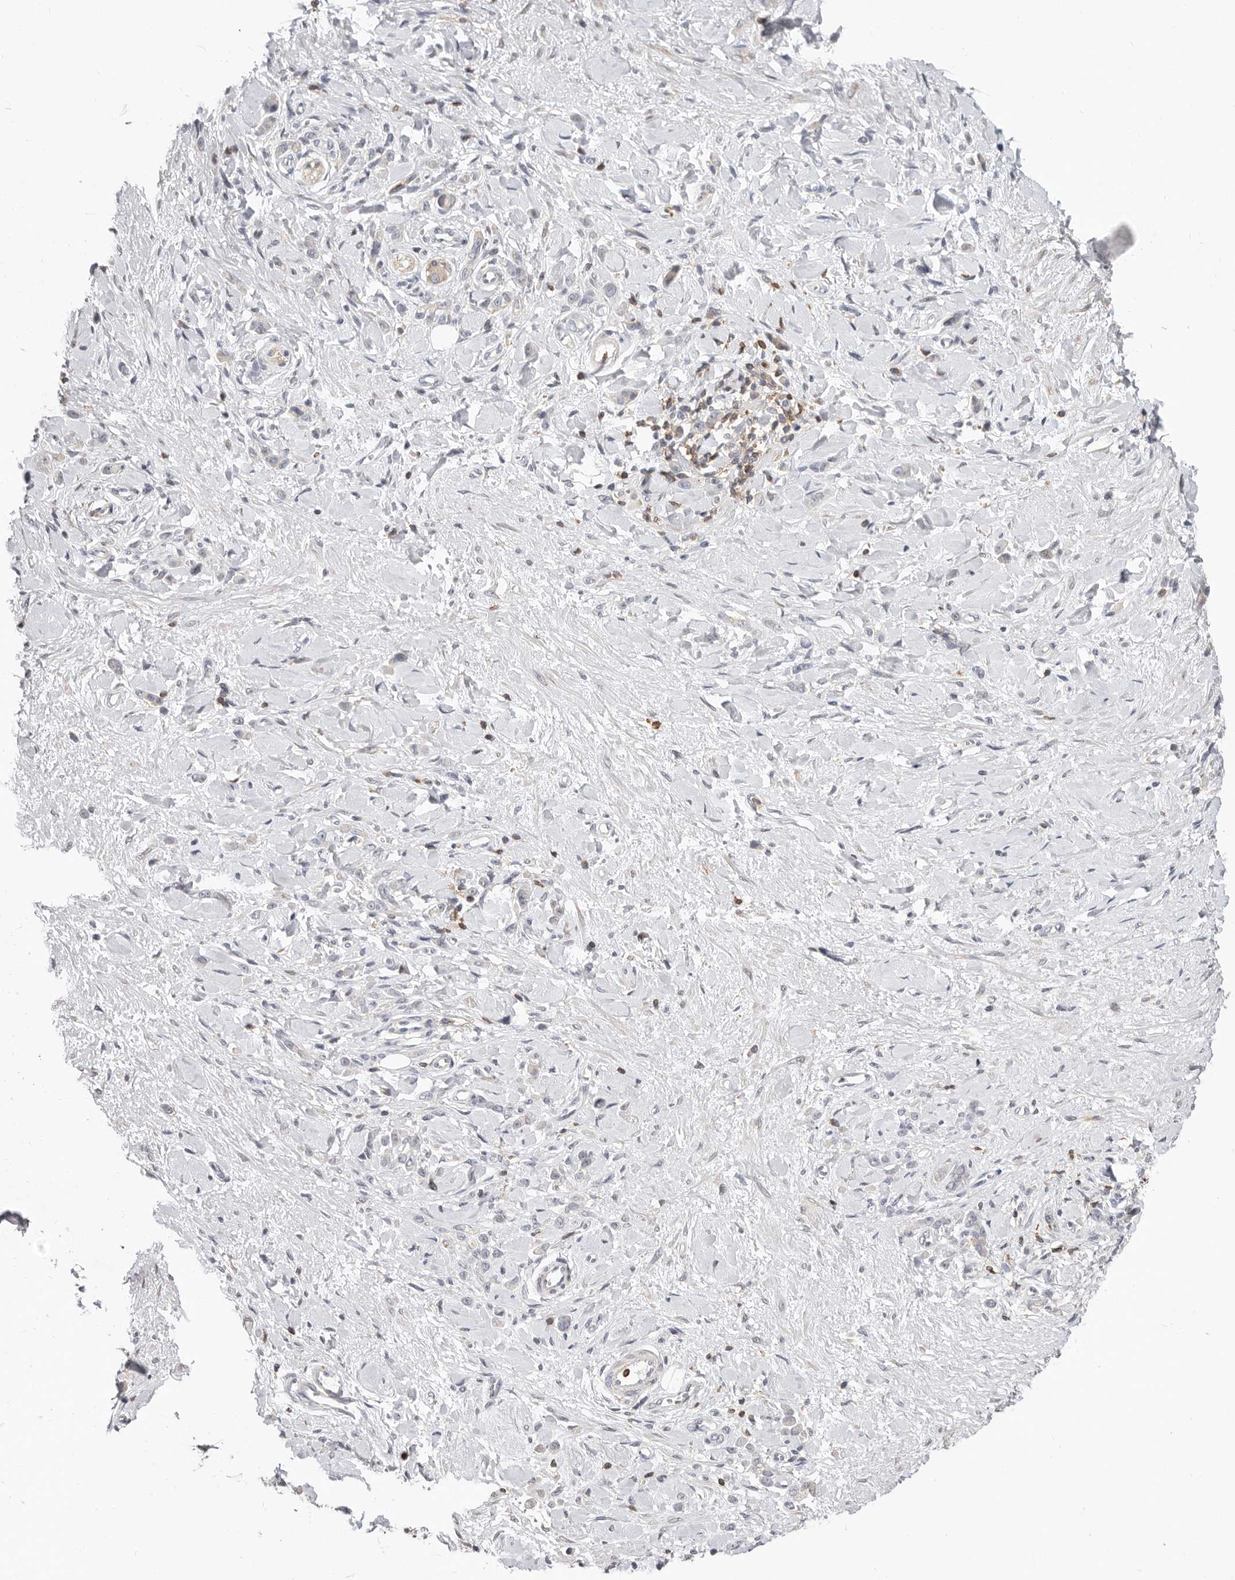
{"staining": {"intensity": "negative", "quantity": "none", "location": "none"}, "tissue": "stomach cancer", "cell_type": "Tumor cells", "image_type": "cancer", "snomed": [{"axis": "morphology", "description": "Normal tissue, NOS"}, {"axis": "morphology", "description": "Adenocarcinoma, NOS"}, {"axis": "topography", "description": "Stomach"}], "caption": "Tumor cells show no significant staining in adenocarcinoma (stomach).", "gene": "TMEM63B", "patient": {"sex": "male", "age": 82}}